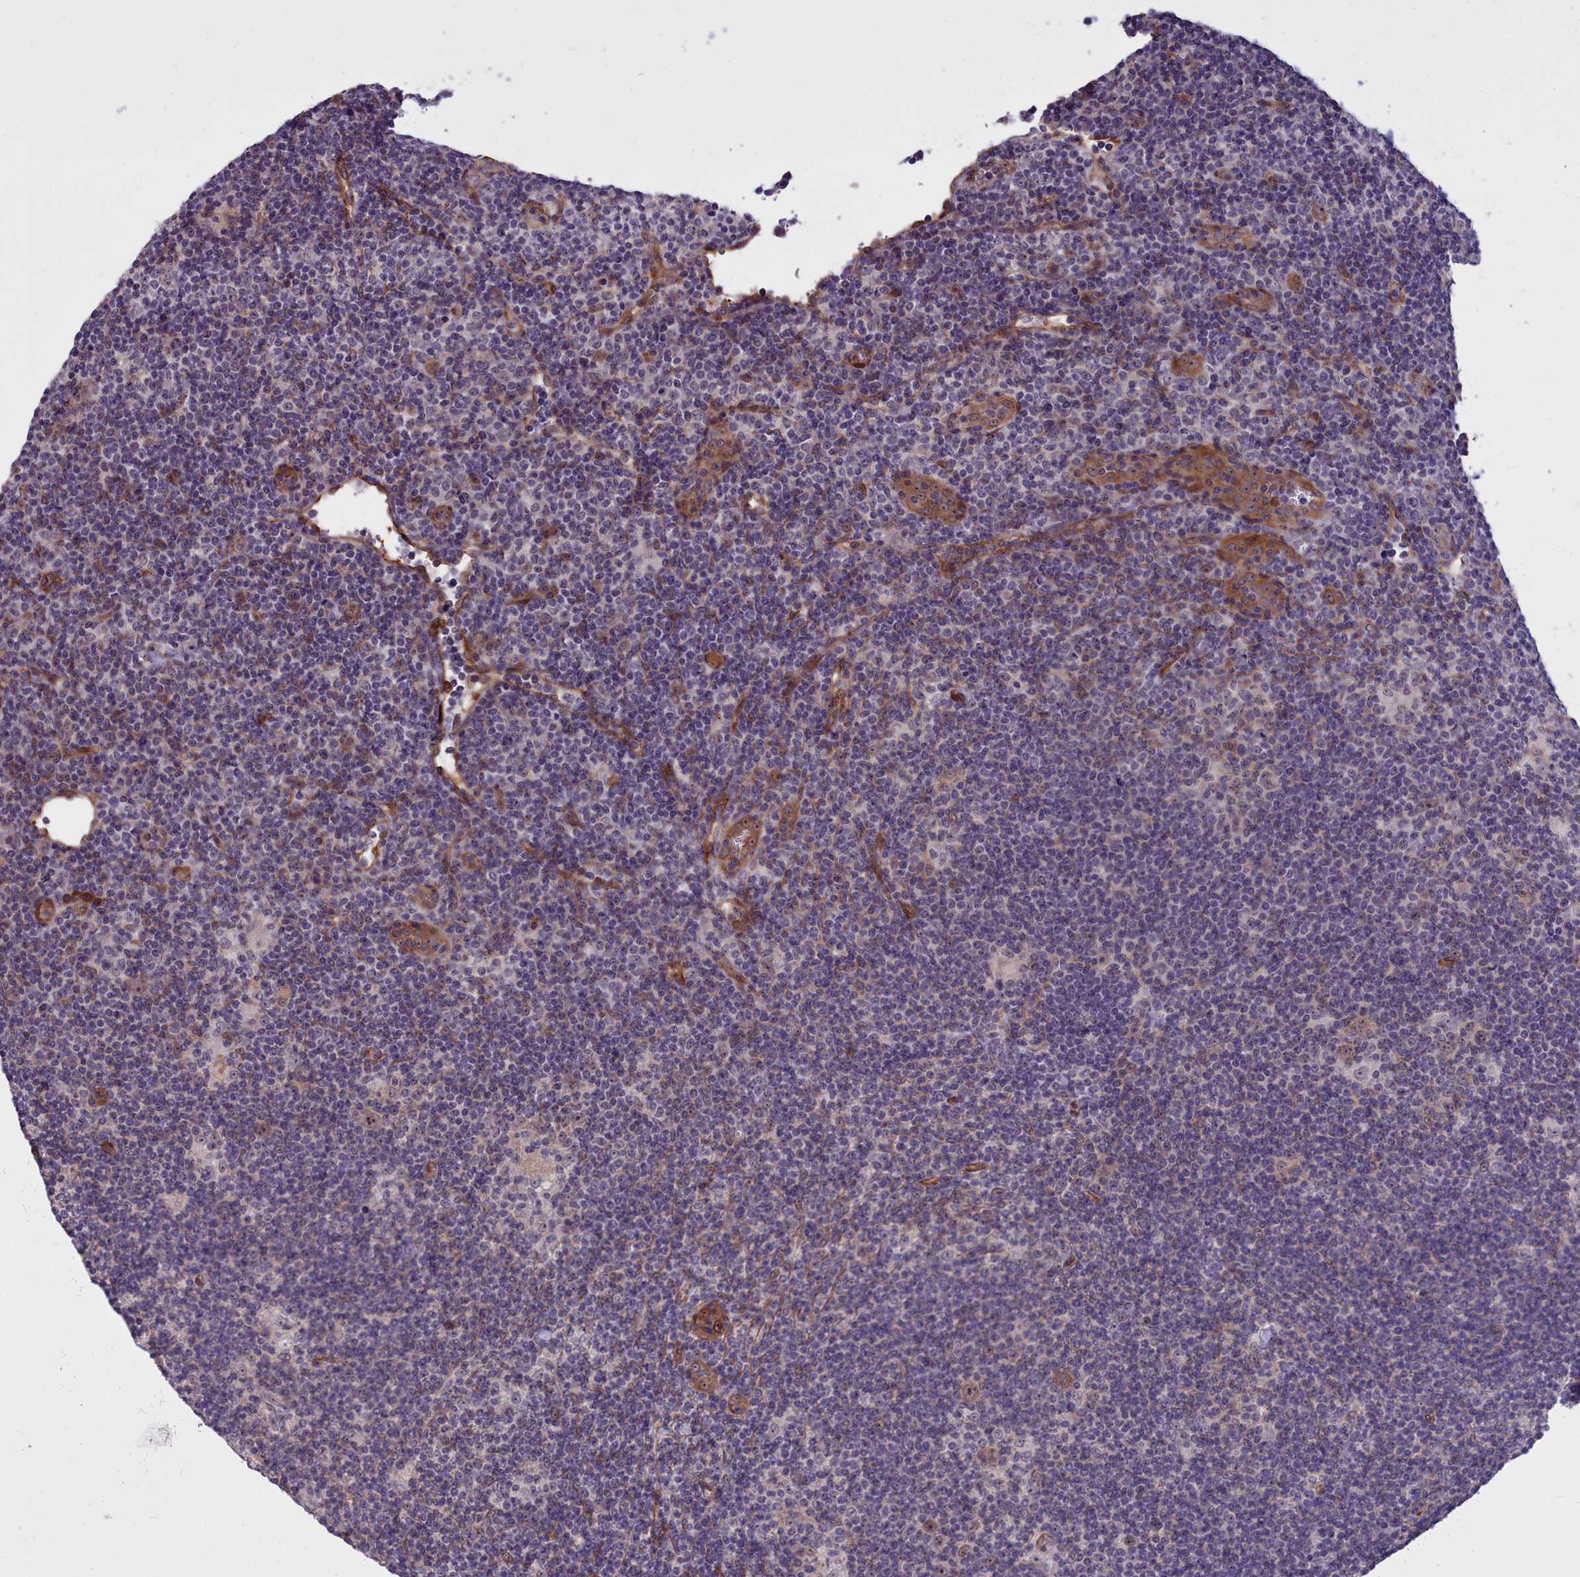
{"staining": {"intensity": "weak", "quantity": "25%-75%", "location": "cytoplasmic/membranous,nuclear"}, "tissue": "lymphoma", "cell_type": "Tumor cells", "image_type": "cancer", "snomed": [{"axis": "morphology", "description": "Hodgkin's disease, NOS"}, {"axis": "topography", "description": "Lymph node"}], "caption": "Protein expression analysis of Hodgkin's disease reveals weak cytoplasmic/membranous and nuclear expression in approximately 25%-75% of tumor cells.", "gene": "BCAR1", "patient": {"sex": "female", "age": 57}}